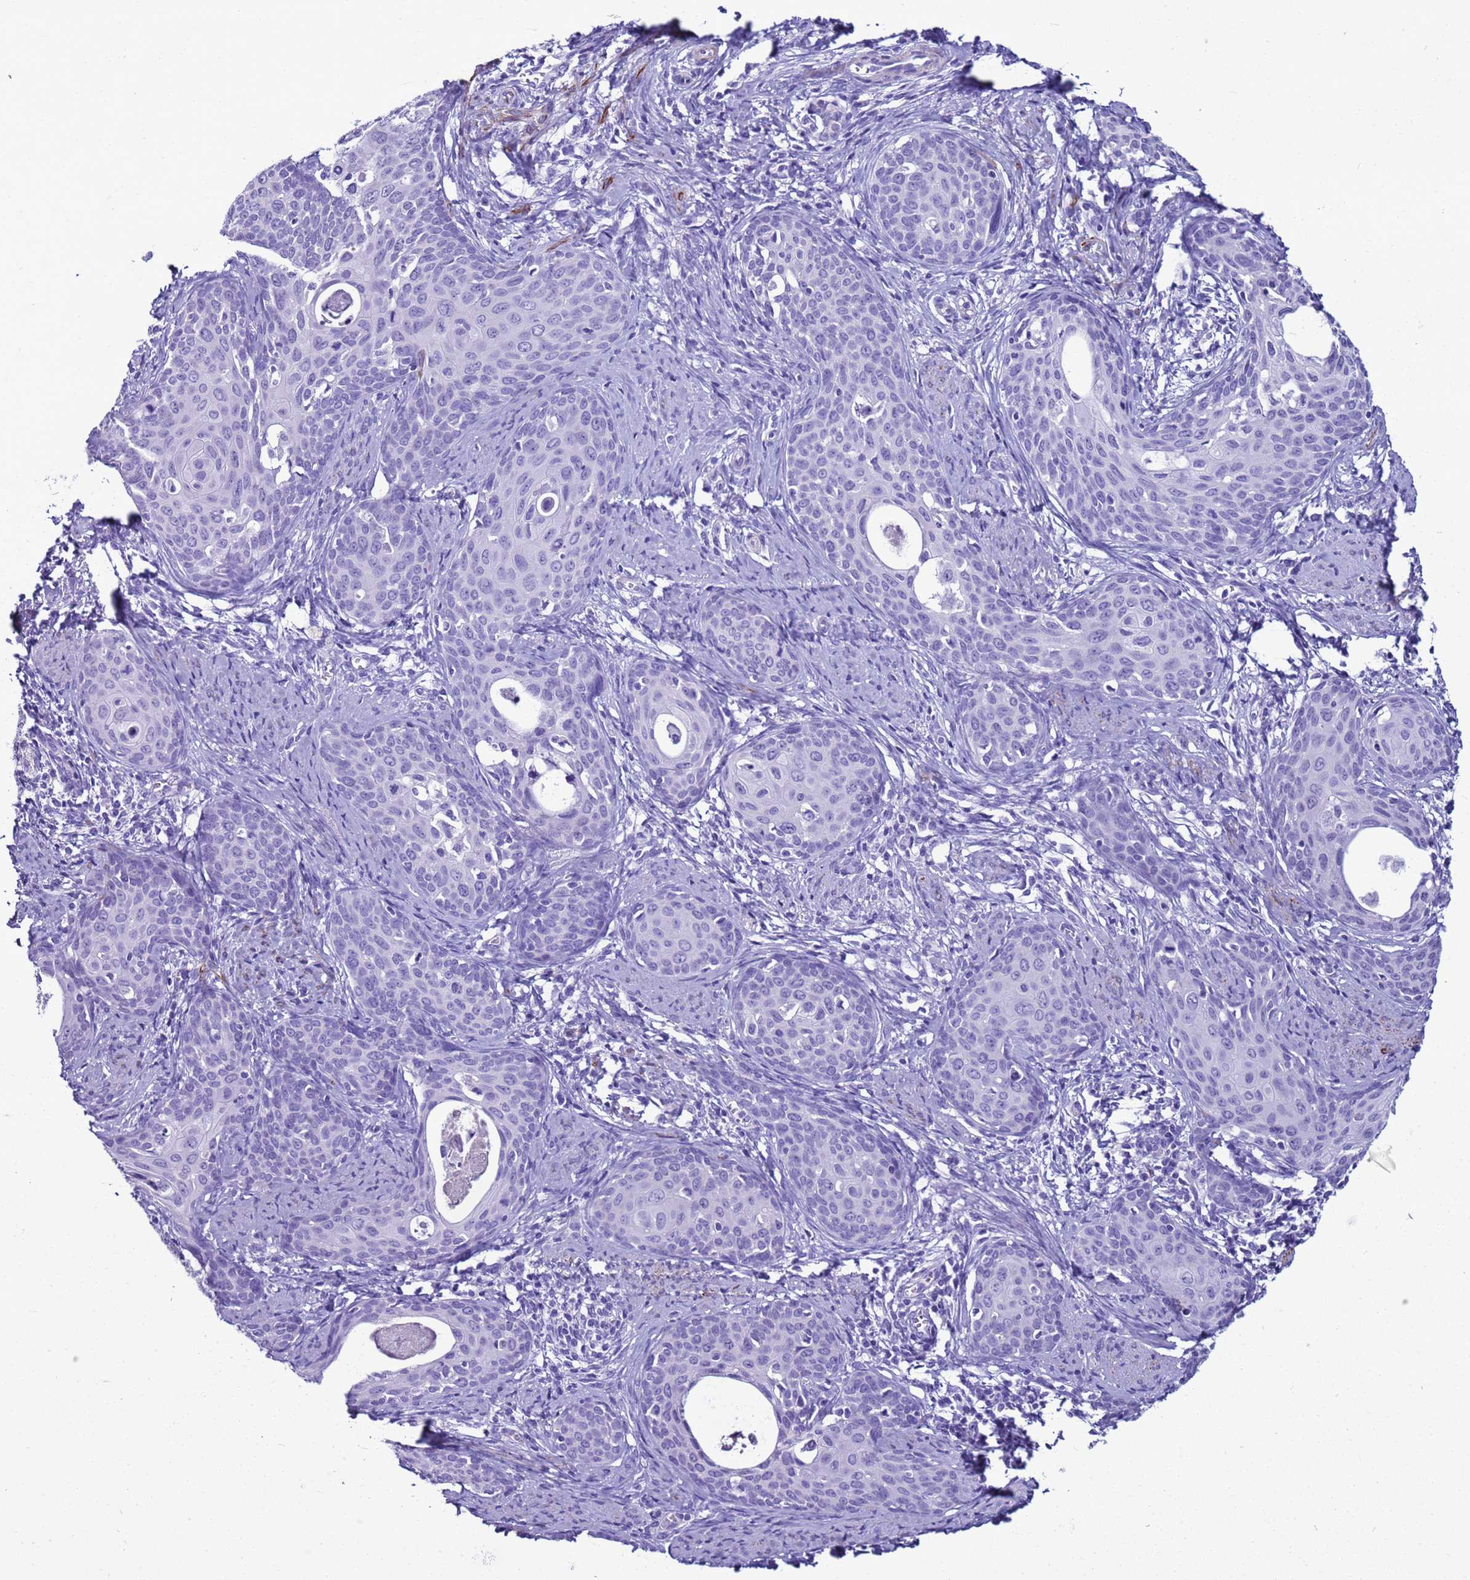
{"staining": {"intensity": "negative", "quantity": "none", "location": "none"}, "tissue": "cervical cancer", "cell_type": "Tumor cells", "image_type": "cancer", "snomed": [{"axis": "morphology", "description": "Squamous cell carcinoma, NOS"}, {"axis": "topography", "description": "Cervix"}], "caption": "High power microscopy image of an immunohistochemistry (IHC) image of cervical squamous cell carcinoma, revealing no significant positivity in tumor cells. Nuclei are stained in blue.", "gene": "LCMT1", "patient": {"sex": "female", "age": 46}}